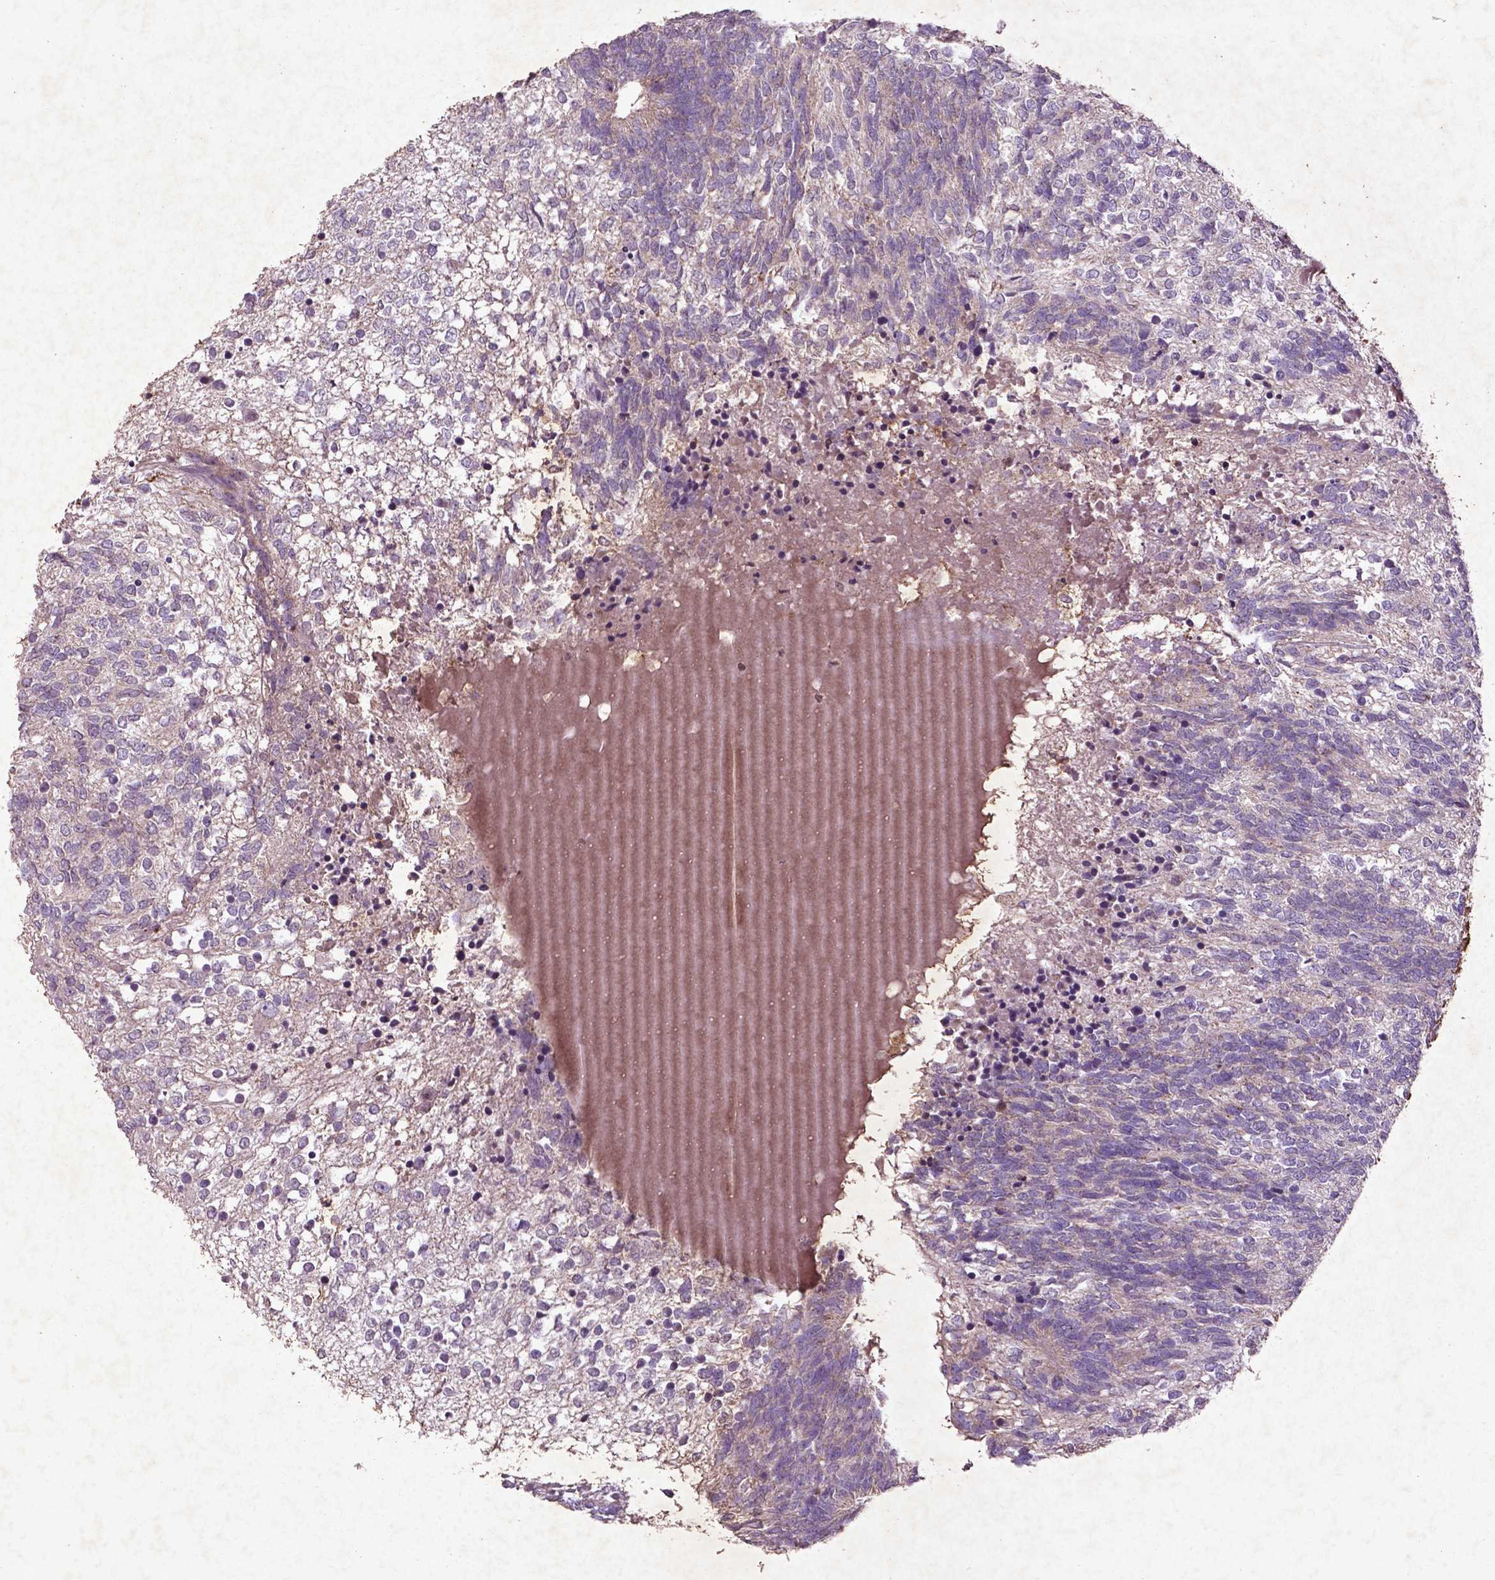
{"staining": {"intensity": "moderate", "quantity": "<25%", "location": "cytoplasmic/membranous"}, "tissue": "testis cancer", "cell_type": "Tumor cells", "image_type": "cancer", "snomed": [{"axis": "morphology", "description": "Seminoma, NOS"}, {"axis": "morphology", "description": "Carcinoma, Embryonal, NOS"}, {"axis": "topography", "description": "Testis"}], "caption": "Immunohistochemistry (IHC) staining of testis cancer, which displays low levels of moderate cytoplasmic/membranous positivity in approximately <25% of tumor cells indicating moderate cytoplasmic/membranous protein staining. The staining was performed using DAB (3,3'-diaminobenzidine) (brown) for protein detection and nuclei were counterstained in hematoxylin (blue).", "gene": "MTOR", "patient": {"sex": "male", "age": 41}}